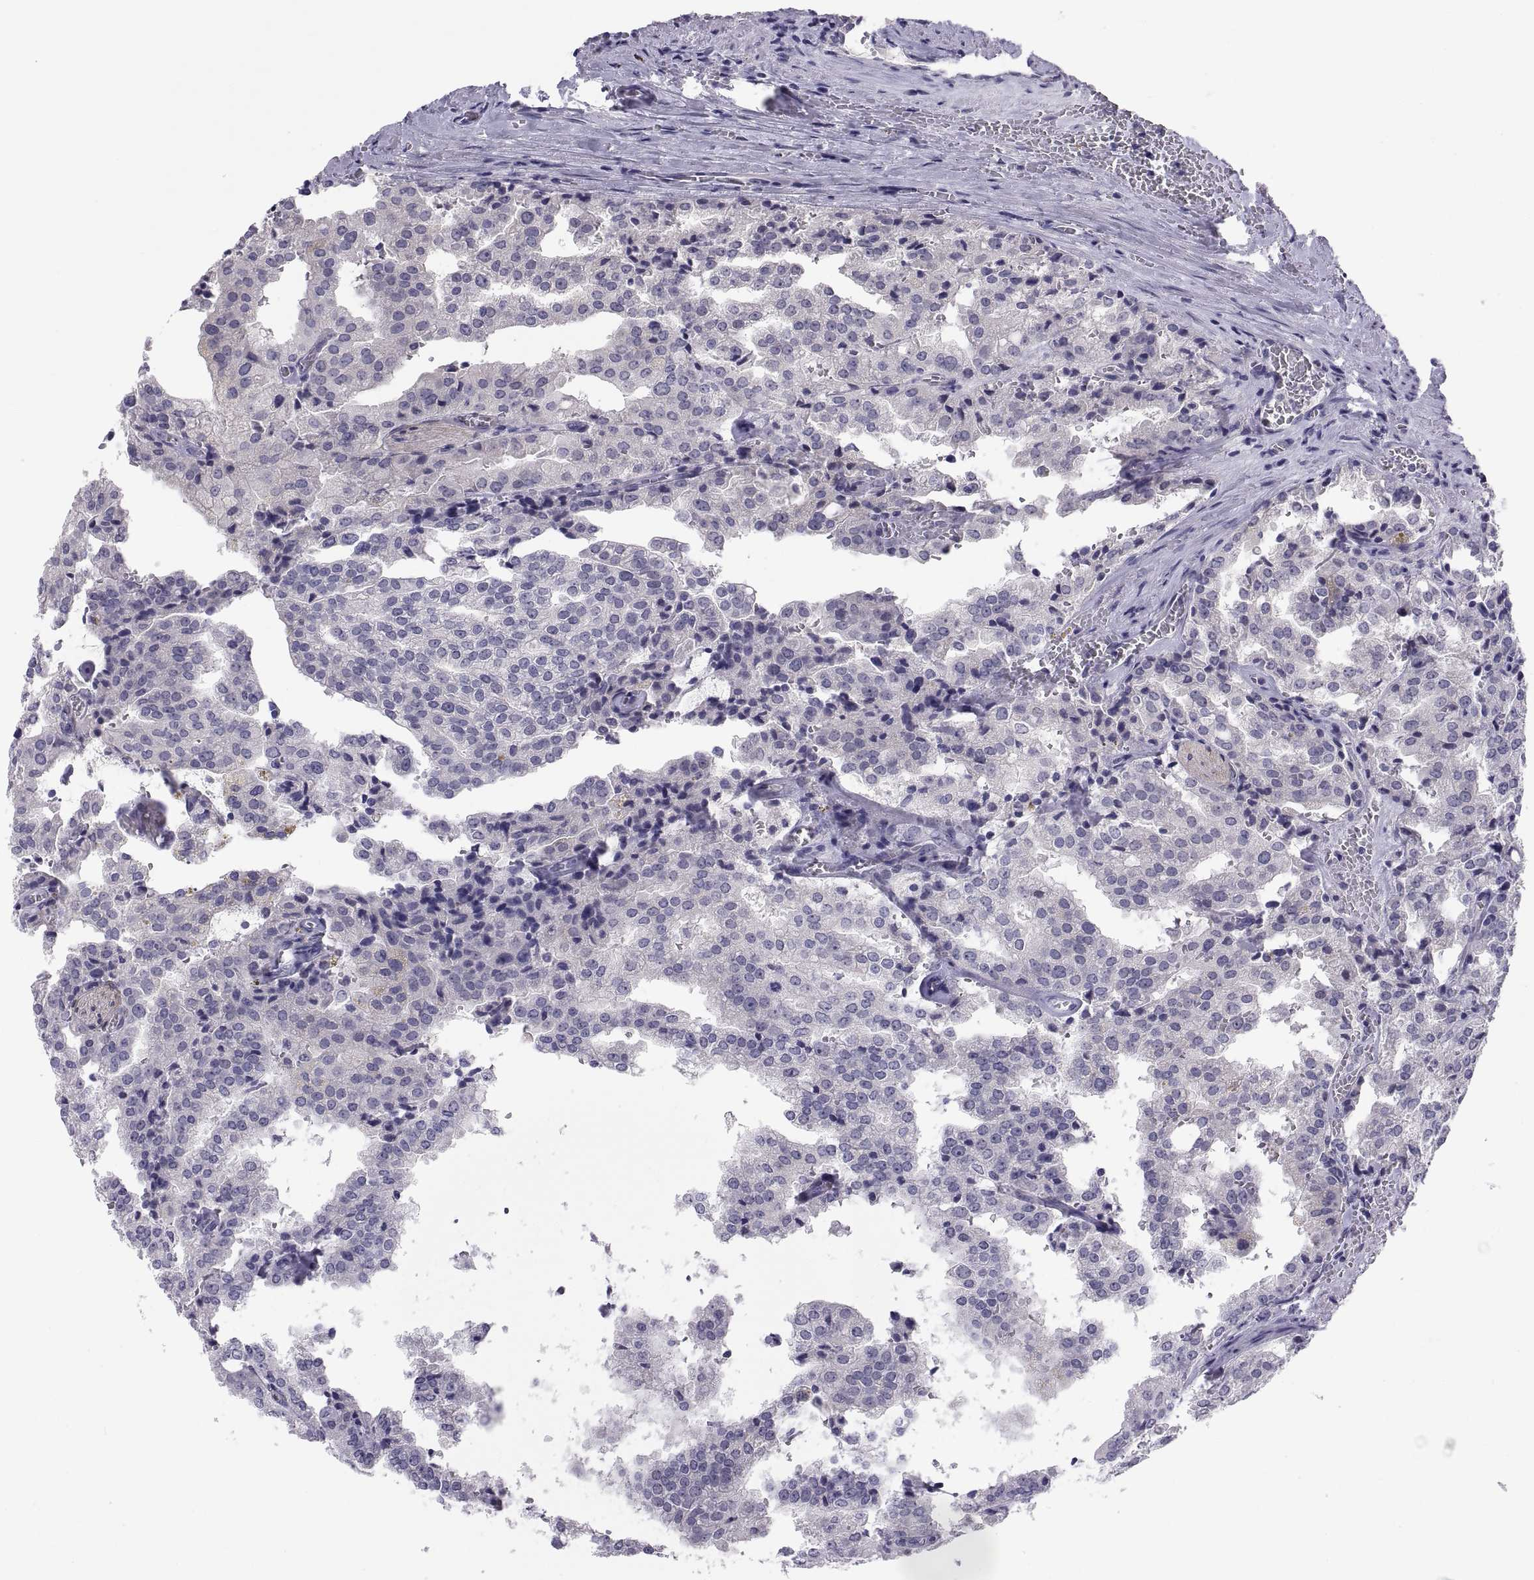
{"staining": {"intensity": "negative", "quantity": "none", "location": "none"}, "tissue": "prostate cancer", "cell_type": "Tumor cells", "image_type": "cancer", "snomed": [{"axis": "morphology", "description": "Adenocarcinoma, High grade"}, {"axis": "topography", "description": "Prostate"}], "caption": "Tumor cells show no significant positivity in adenocarcinoma (high-grade) (prostate).", "gene": "TEX13A", "patient": {"sex": "male", "age": 68}}